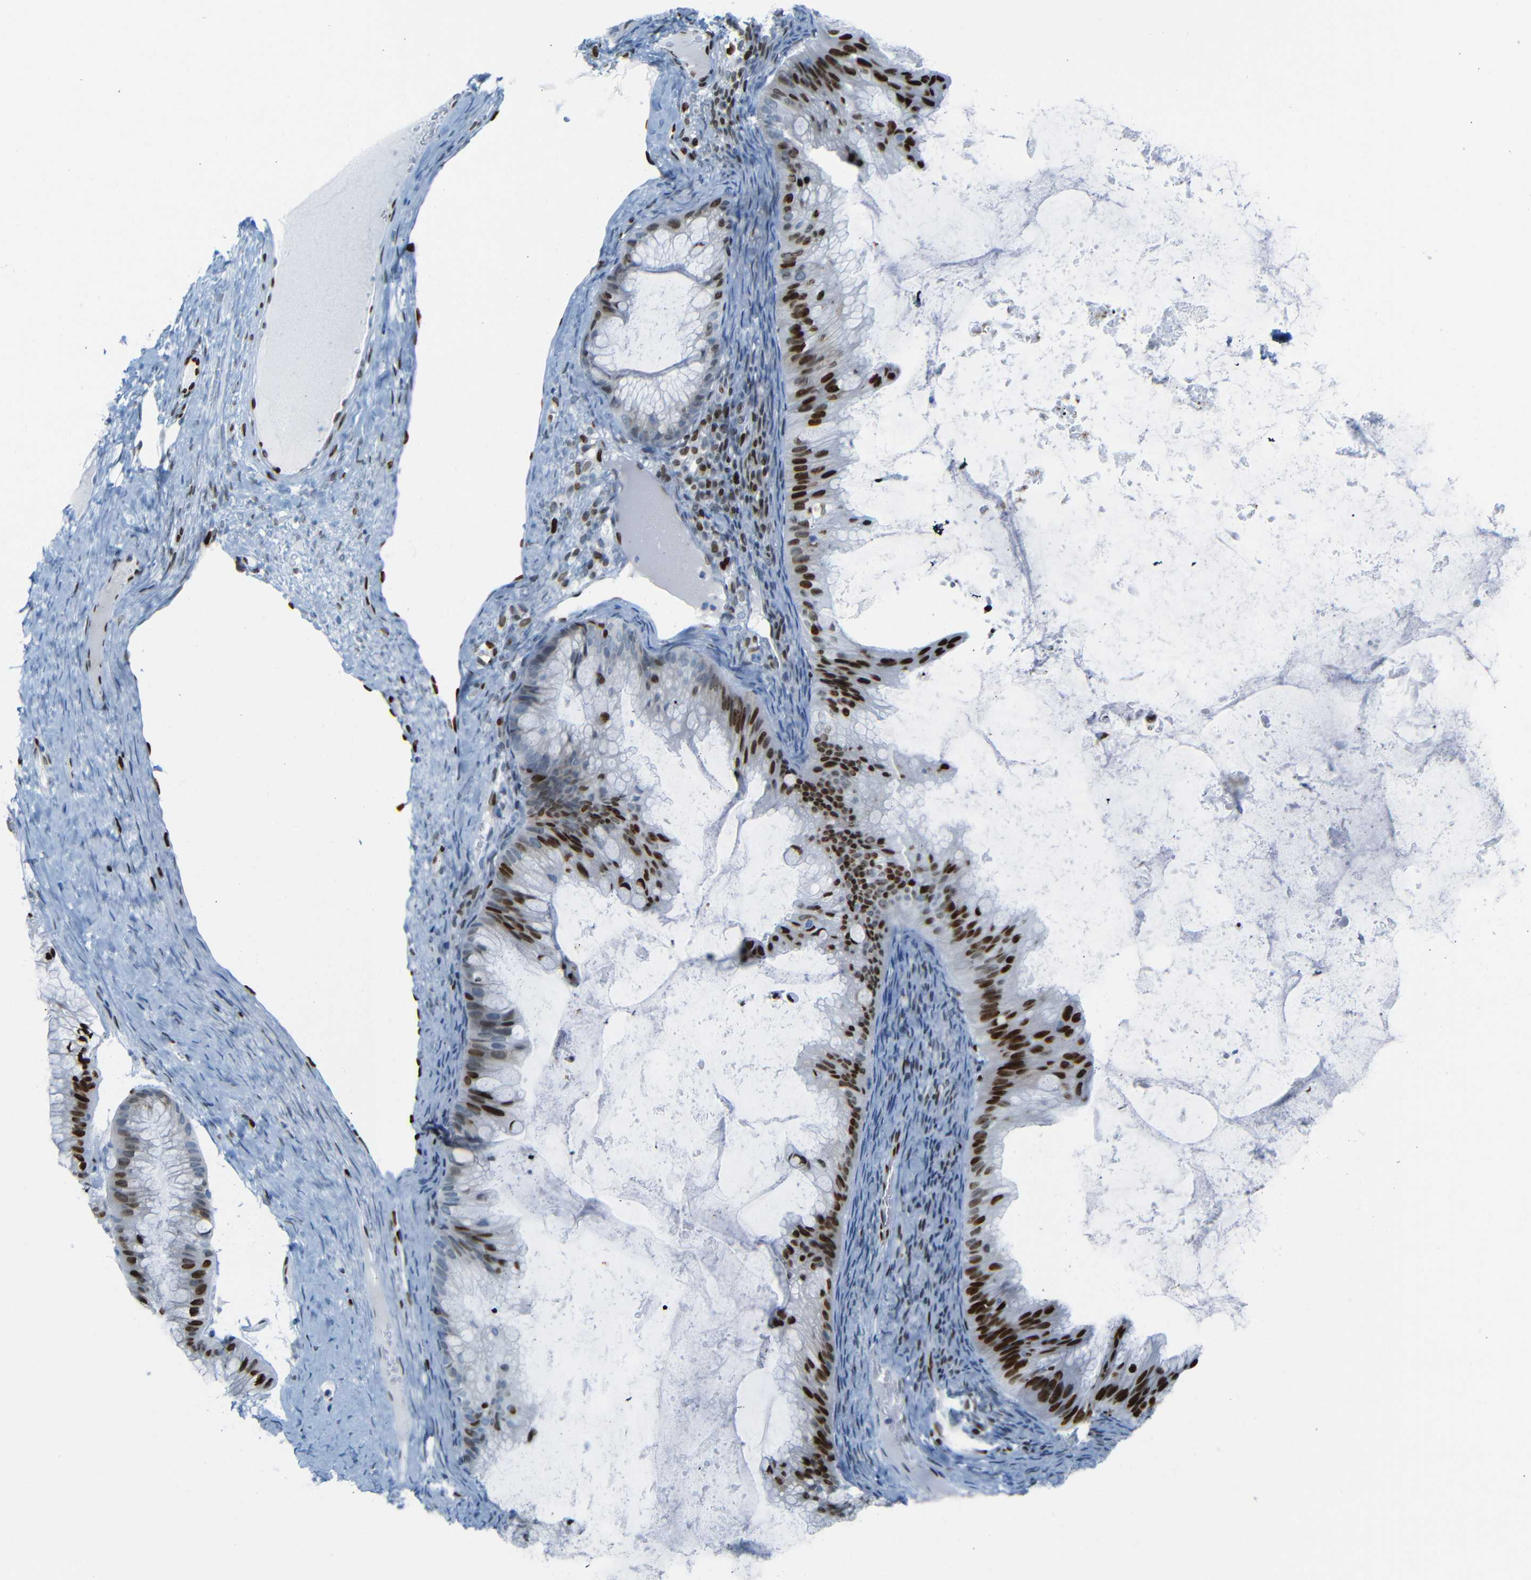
{"staining": {"intensity": "strong", "quantity": ">75%", "location": "nuclear"}, "tissue": "ovarian cancer", "cell_type": "Tumor cells", "image_type": "cancer", "snomed": [{"axis": "morphology", "description": "Cystadenocarcinoma, mucinous, NOS"}, {"axis": "topography", "description": "Ovary"}], "caption": "A histopathology image showing strong nuclear expression in approximately >75% of tumor cells in ovarian cancer, as visualized by brown immunohistochemical staining.", "gene": "NPIPB15", "patient": {"sex": "female", "age": 61}}